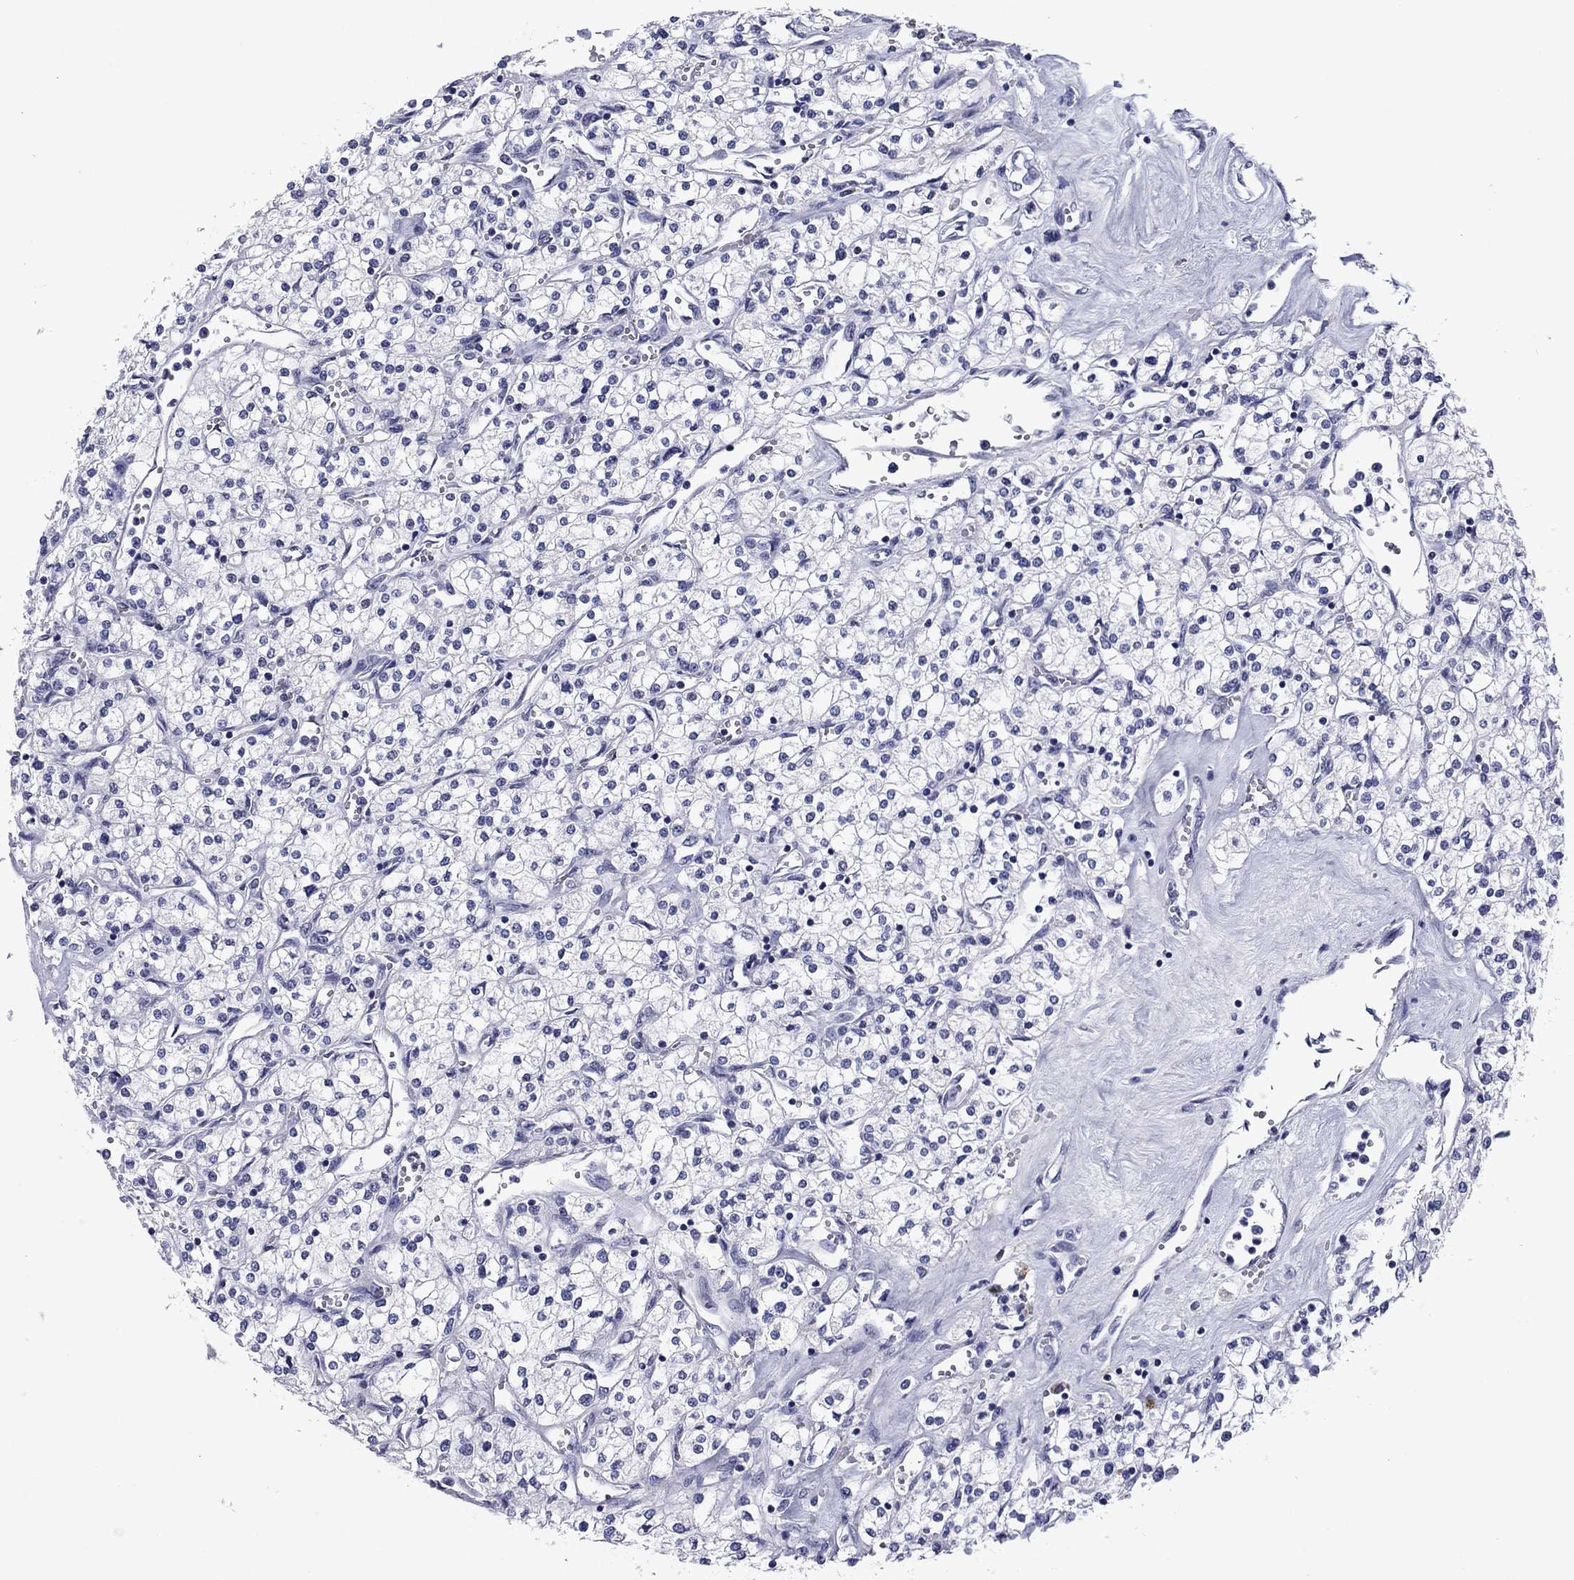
{"staining": {"intensity": "negative", "quantity": "none", "location": "none"}, "tissue": "renal cancer", "cell_type": "Tumor cells", "image_type": "cancer", "snomed": [{"axis": "morphology", "description": "Adenocarcinoma, NOS"}, {"axis": "topography", "description": "Kidney"}], "caption": "Tumor cells show no significant protein positivity in renal adenocarcinoma.", "gene": "PIWIL1", "patient": {"sex": "male", "age": 80}}